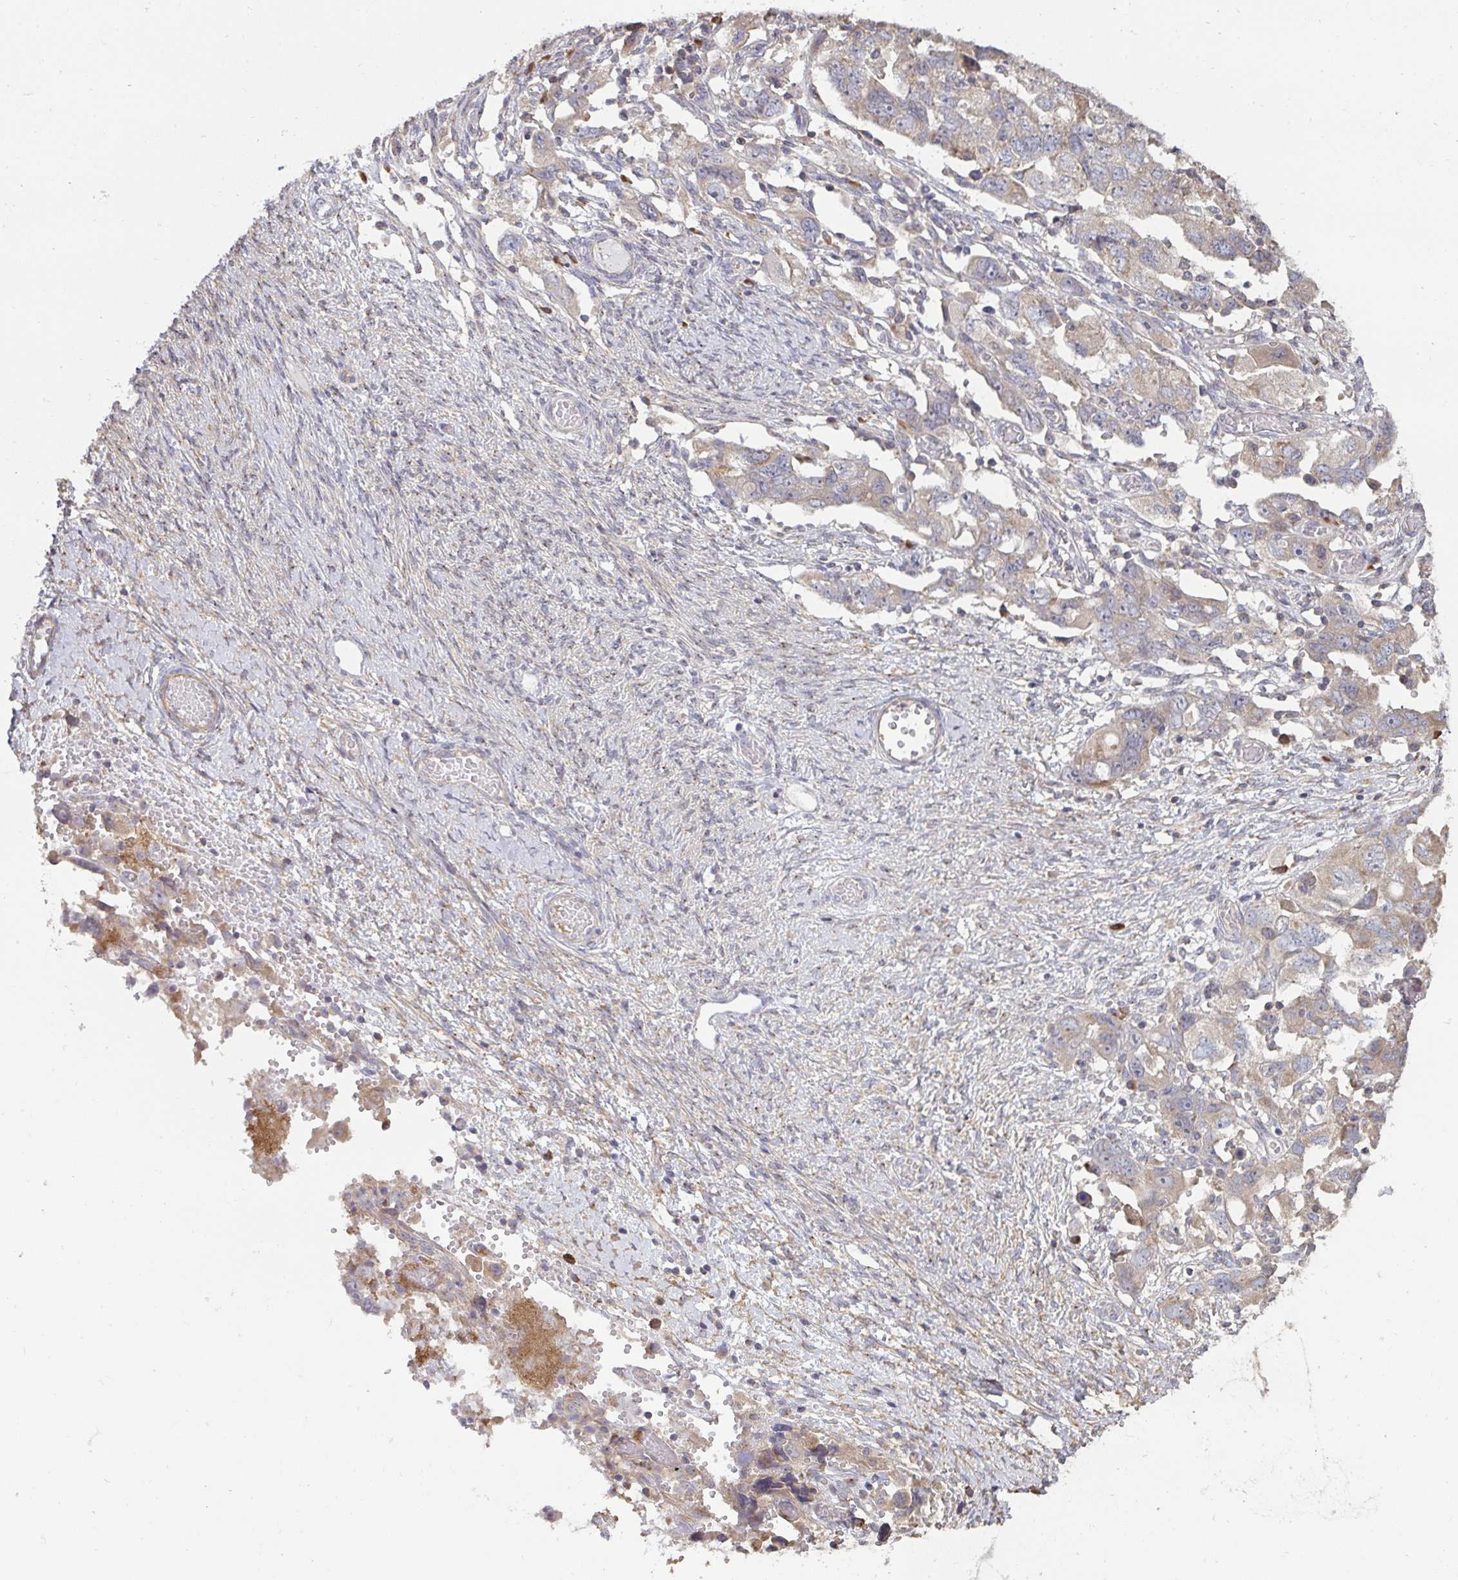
{"staining": {"intensity": "weak", "quantity": ">75%", "location": "cytoplasmic/membranous"}, "tissue": "ovarian cancer", "cell_type": "Tumor cells", "image_type": "cancer", "snomed": [{"axis": "morphology", "description": "Carcinoma, NOS"}, {"axis": "morphology", "description": "Cystadenocarcinoma, serous, NOS"}, {"axis": "topography", "description": "Ovary"}], "caption": "Weak cytoplasmic/membranous positivity for a protein is appreciated in about >75% of tumor cells of ovarian cancer (serous cystadenocarcinoma) using immunohistochemistry.", "gene": "ZFYVE28", "patient": {"sex": "female", "age": 69}}